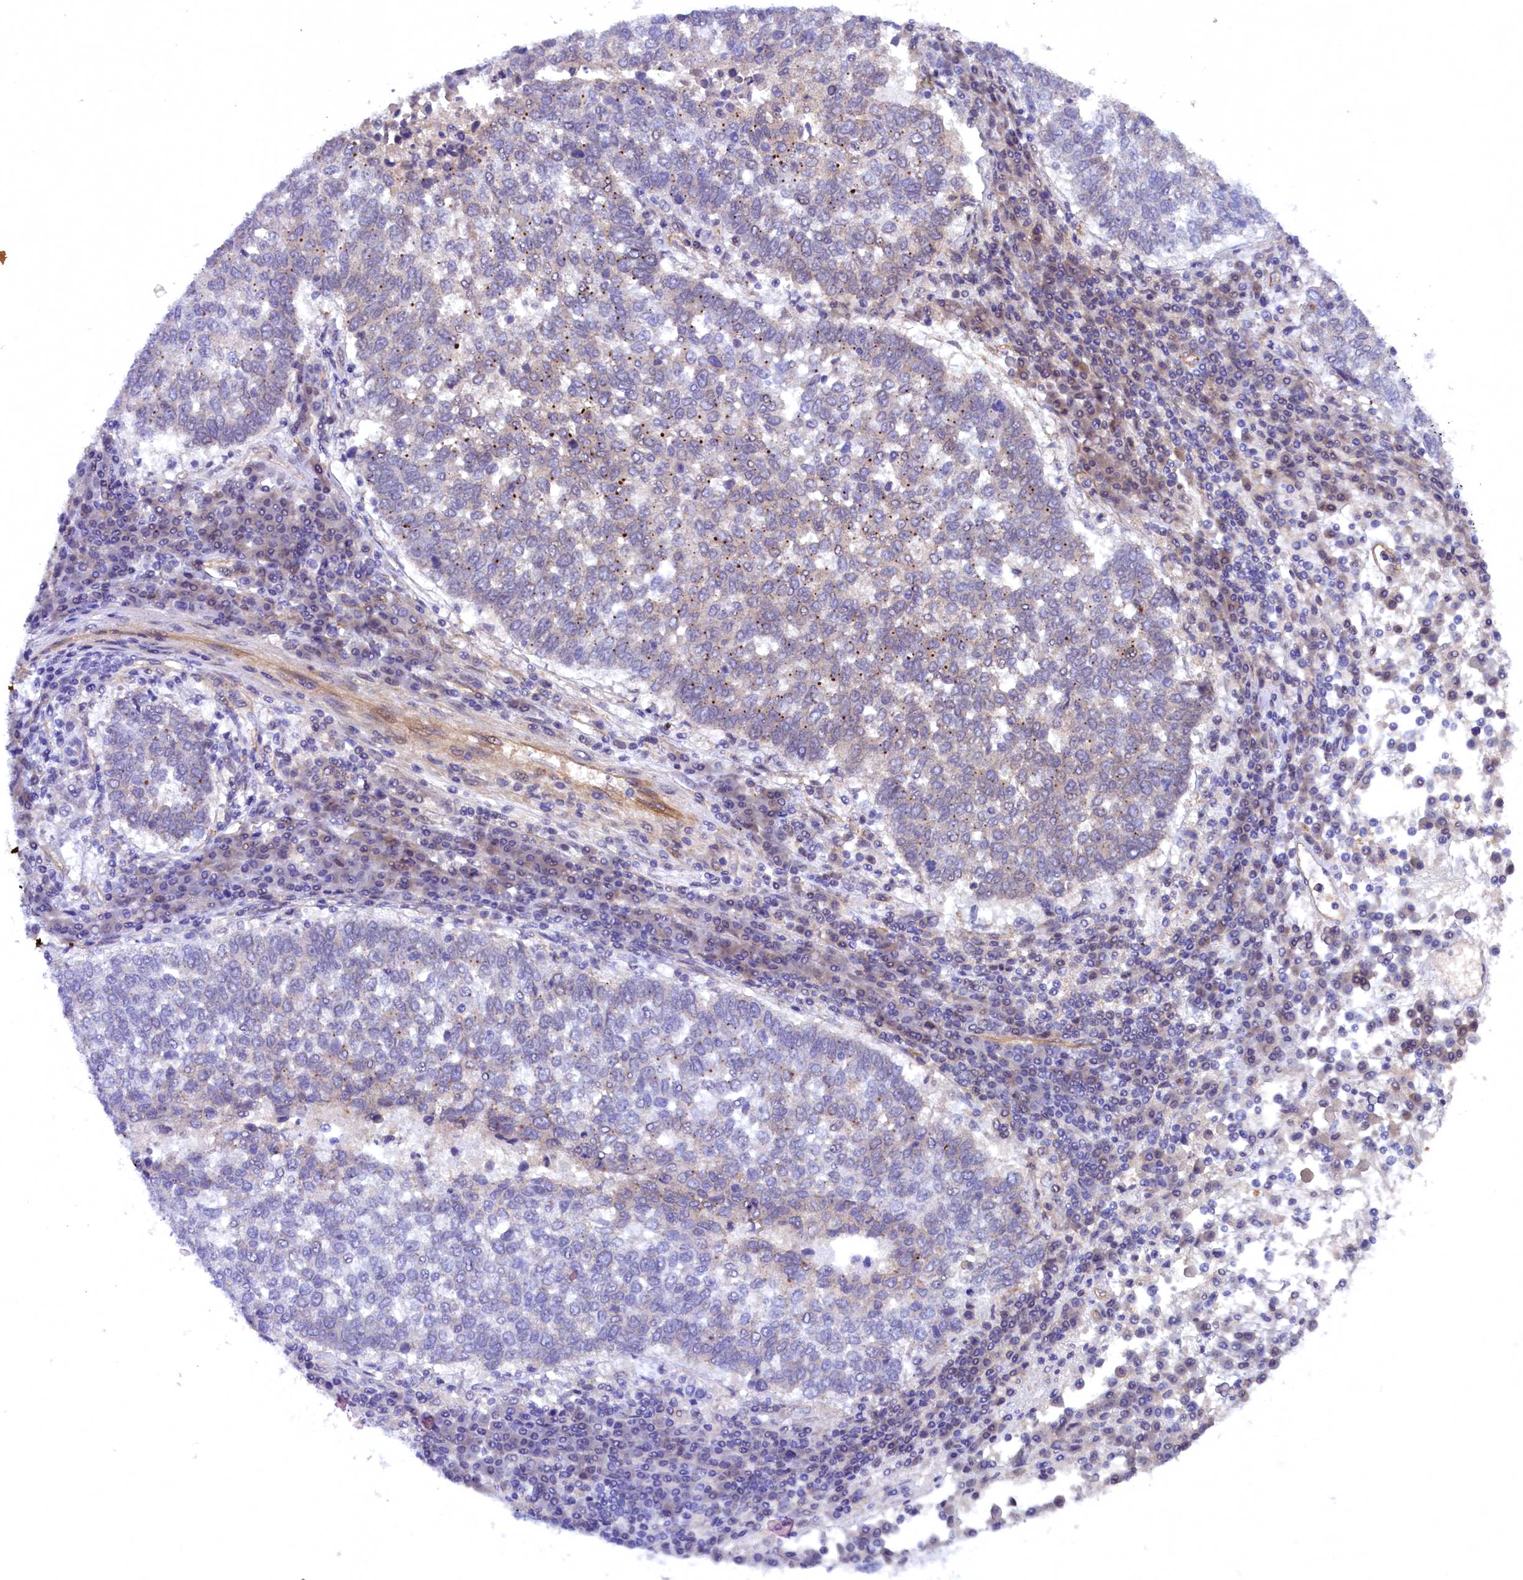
{"staining": {"intensity": "negative", "quantity": "none", "location": "none"}, "tissue": "lung cancer", "cell_type": "Tumor cells", "image_type": "cancer", "snomed": [{"axis": "morphology", "description": "Squamous cell carcinoma, NOS"}, {"axis": "topography", "description": "Lung"}], "caption": "High magnification brightfield microscopy of squamous cell carcinoma (lung) stained with DAB (brown) and counterstained with hematoxylin (blue): tumor cells show no significant positivity.", "gene": "ARL14EP", "patient": {"sex": "male", "age": 73}}